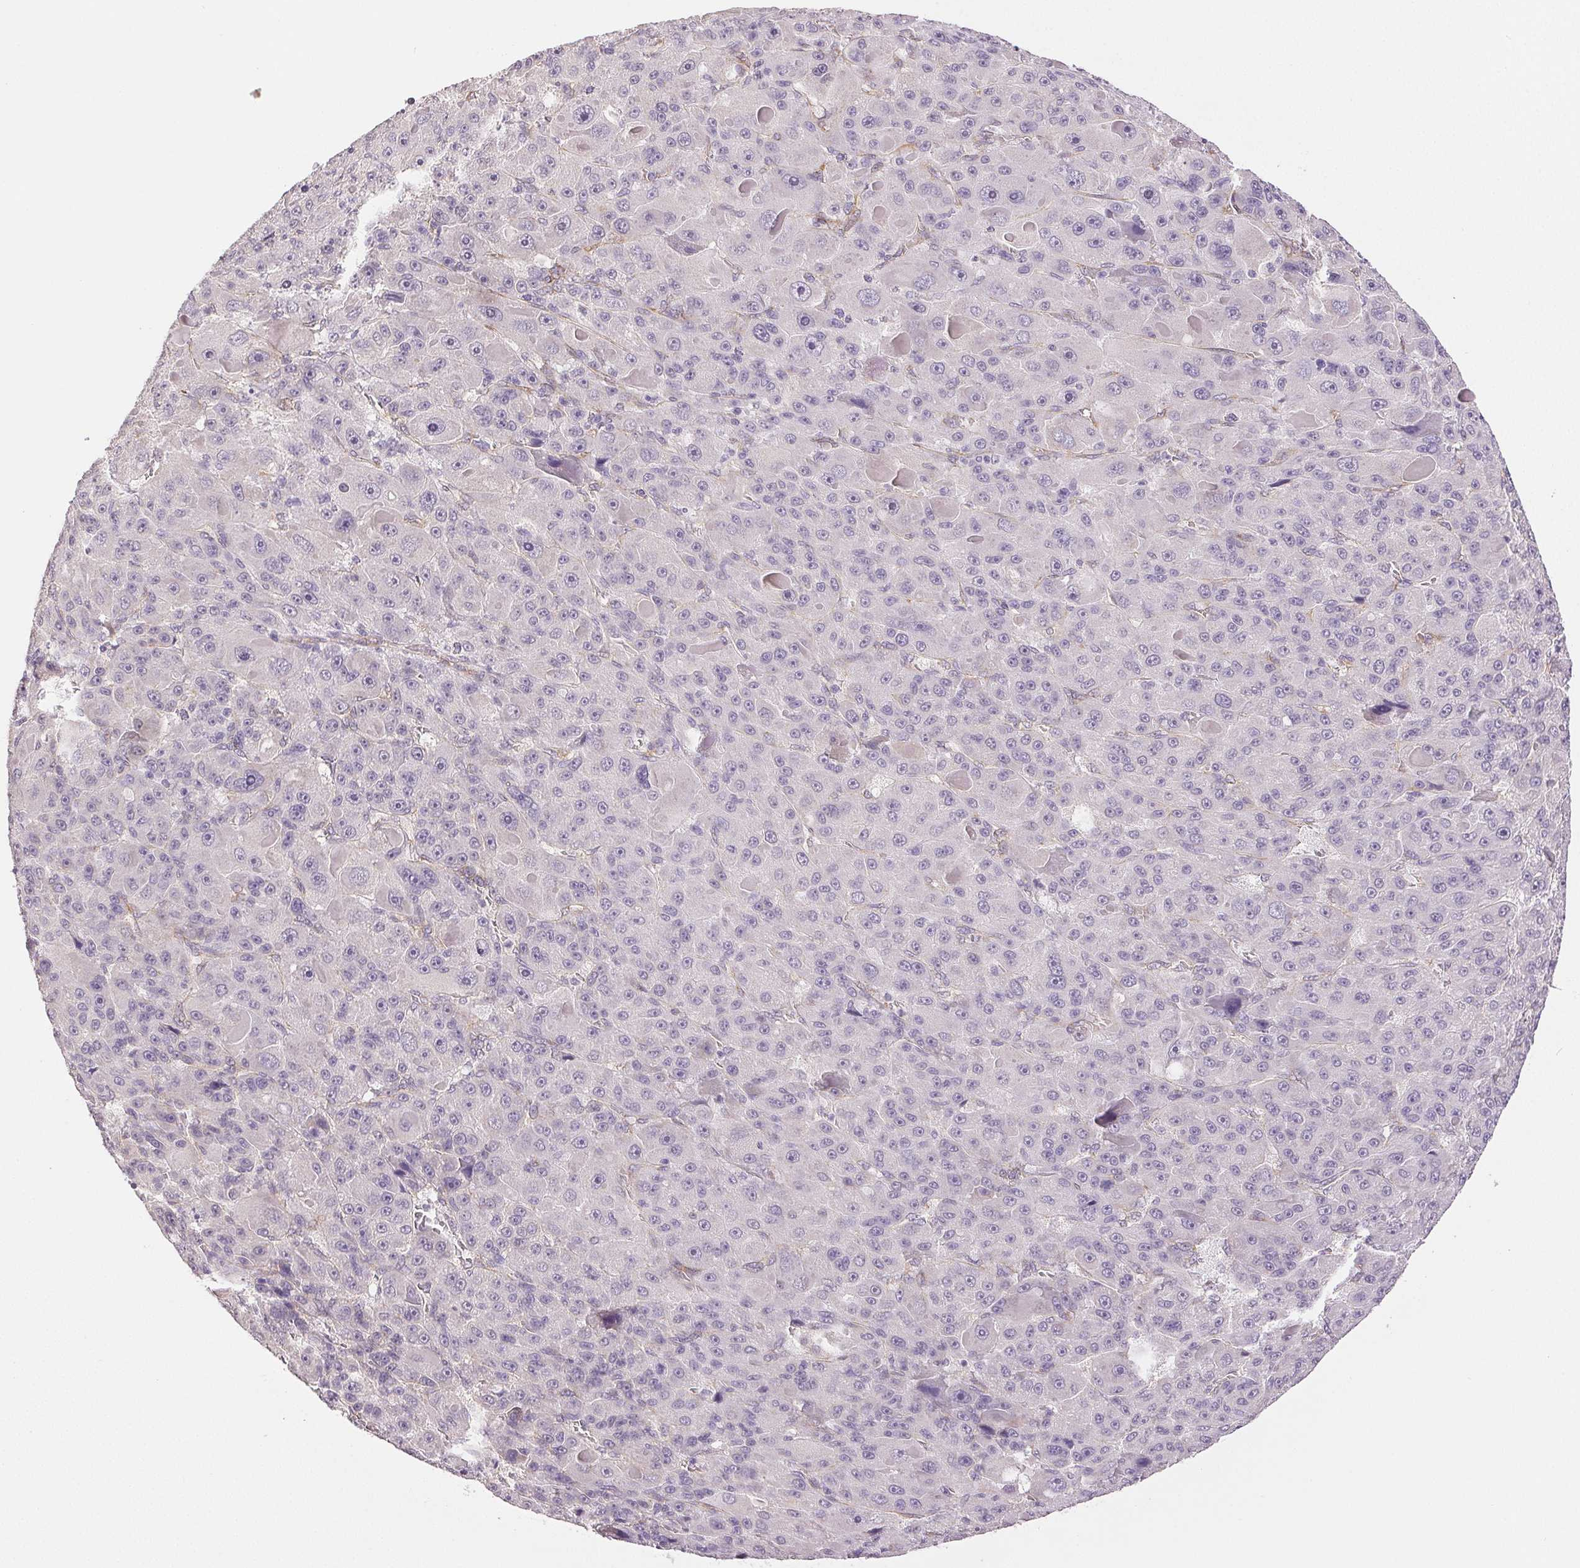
{"staining": {"intensity": "negative", "quantity": "none", "location": "none"}, "tissue": "liver cancer", "cell_type": "Tumor cells", "image_type": "cancer", "snomed": [{"axis": "morphology", "description": "Carcinoma, Hepatocellular, NOS"}, {"axis": "topography", "description": "Liver"}], "caption": "Tumor cells are negative for brown protein staining in hepatocellular carcinoma (liver).", "gene": "PLCB1", "patient": {"sex": "male", "age": 76}}